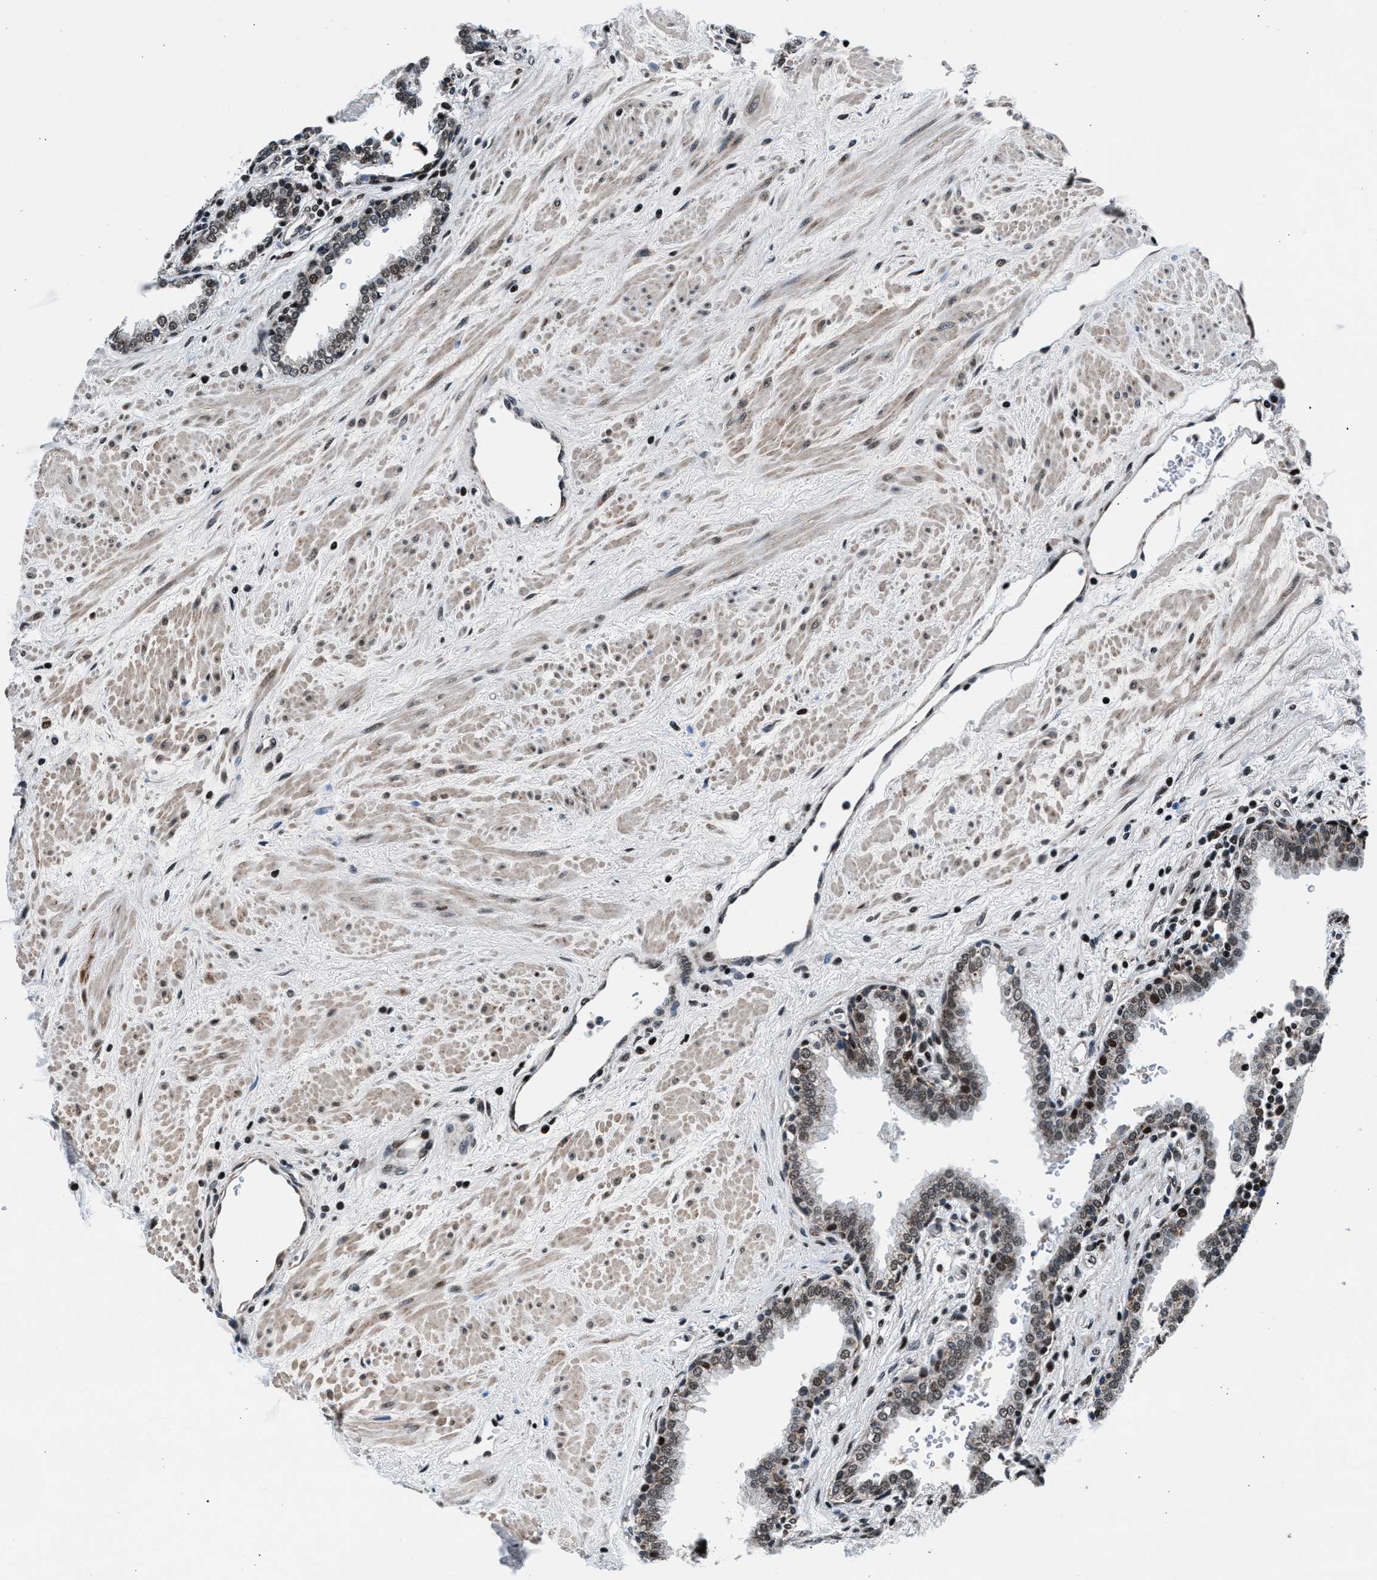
{"staining": {"intensity": "weak", "quantity": ">75%", "location": "nuclear"}, "tissue": "prostate", "cell_type": "Glandular cells", "image_type": "normal", "snomed": [{"axis": "morphology", "description": "Normal tissue, NOS"}, {"axis": "topography", "description": "Prostate"}], "caption": "Benign prostate displays weak nuclear expression in approximately >75% of glandular cells (IHC, brightfield microscopy, high magnification)..", "gene": "PRRC2B", "patient": {"sex": "male", "age": 51}}